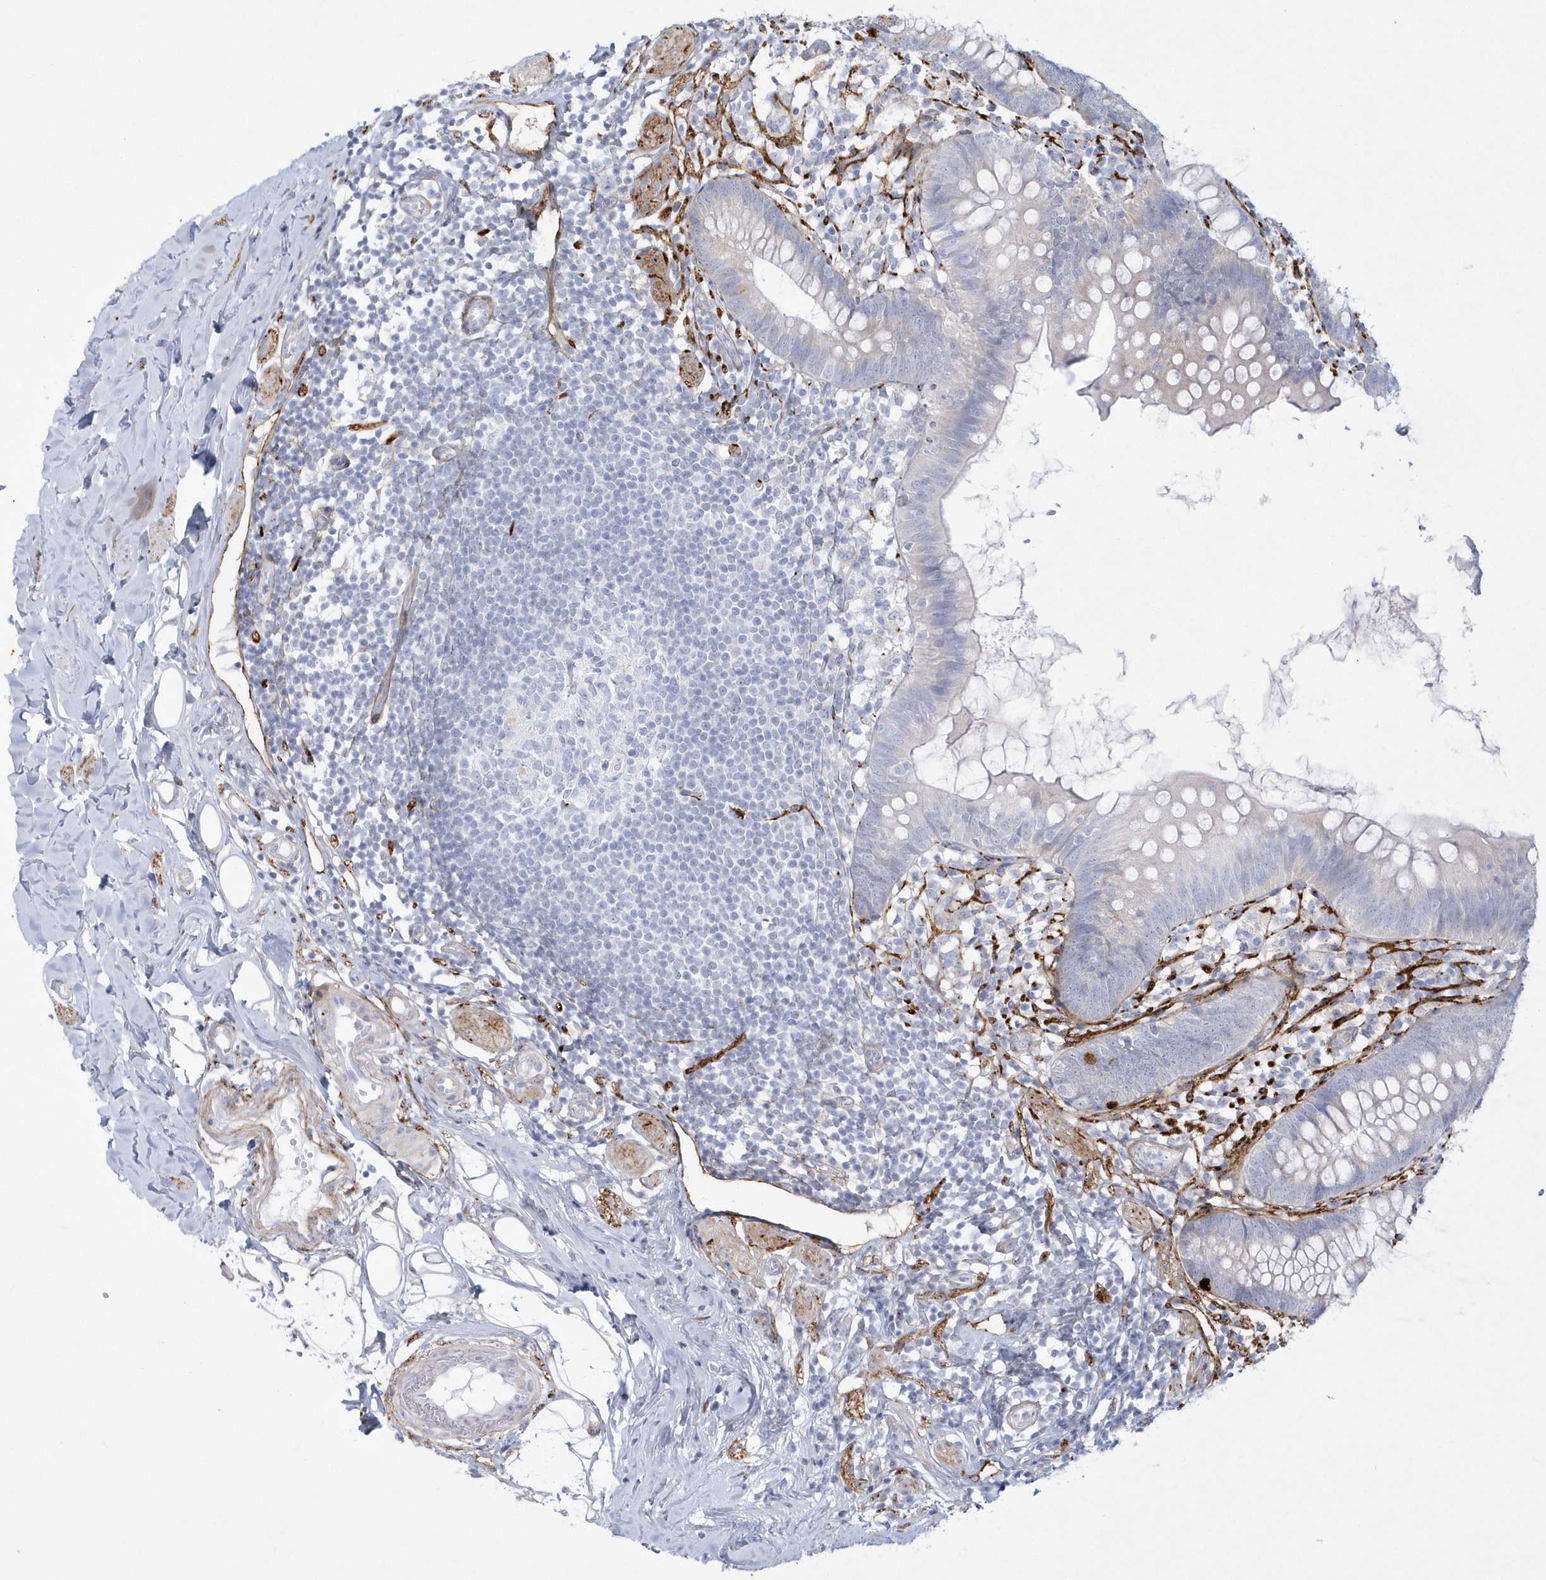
{"staining": {"intensity": "strong", "quantity": "<25%", "location": "cytoplasmic/membranous"}, "tissue": "appendix", "cell_type": "Glandular cells", "image_type": "normal", "snomed": [{"axis": "morphology", "description": "Normal tissue, NOS"}, {"axis": "topography", "description": "Appendix"}], "caption": "Immunohistochemical staining of unremarkable human appendix shows medium levels of strong cytoplasmic/membranous staining in about <25% of glandular cells.", "gene": "WDR27", "patient": {"sex": "female", "age": 62}}